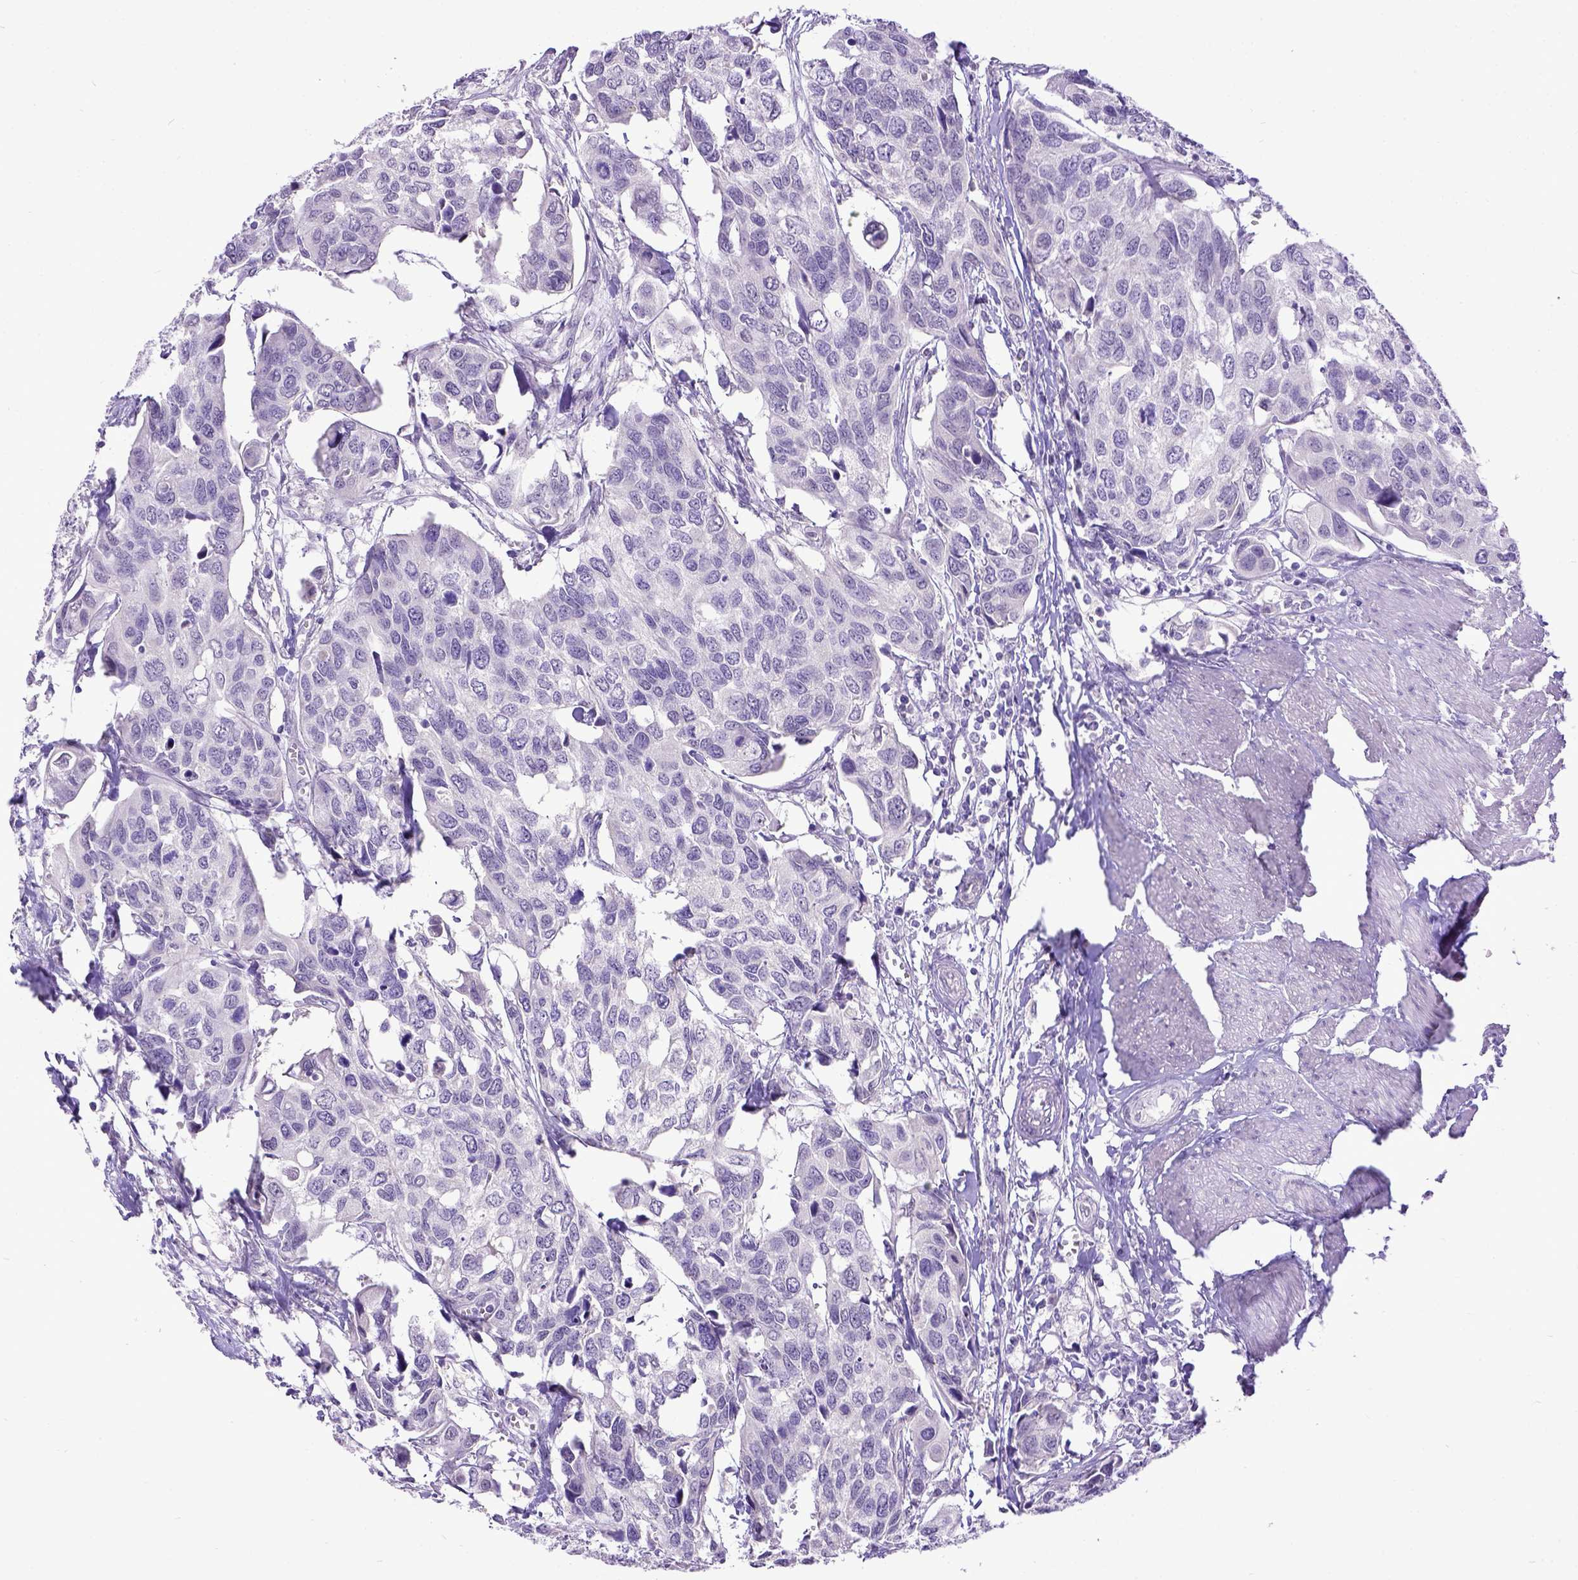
{"staining": {"intensity": "negative", "quantity": "none", "location": "none"}, "tissue": "urothelial cancer", "cell_type": "Tumor cells", "image_type": "cancer", "snomed": [{"axis": "morphology", "description": "Urothelial carcinoma, High grade"}, {"axis": "topography", "description": "Urinary bladder"}], "caption": "High magnification brightfield microscopy of urothelial cancer stained with DAB (brown) and counterstained with hematoxylin (blue): tumor cells show no significant positivity. (Stains: DAB IHC with hematoxylin counter stain, Microscopy: brightfield microscopy at high magnification).", "gene": "ESR1", "patient": {"sex": "male", "age": 60}}